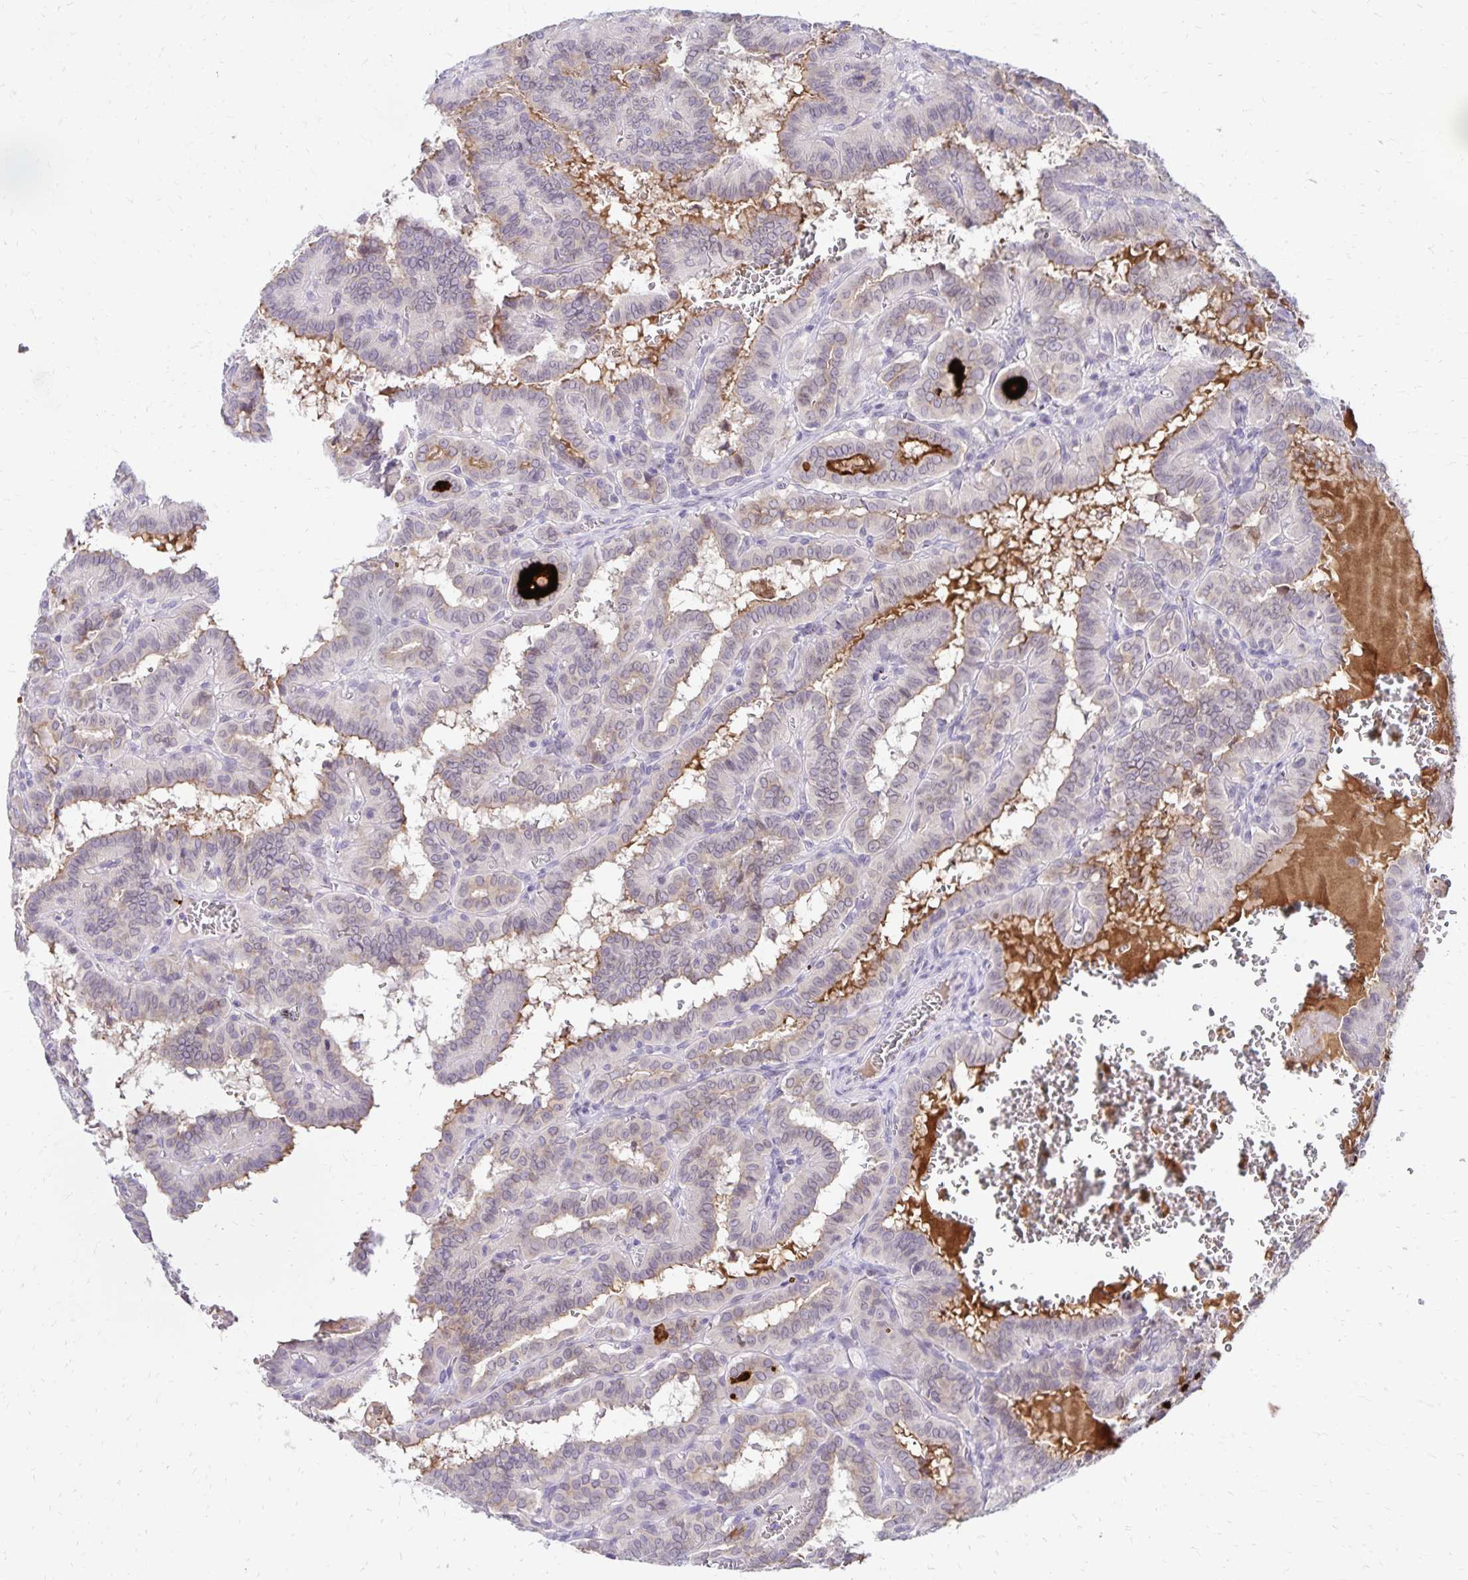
{"staining": {"intensity": "negative", "quantity": "none", "location": "none"}, "tissue": "thyroid cancer", "cell_type": "Tumor cells", "image_type": "cancer", "snomed": [{"axis": "morphology", "description": "Papillary adenocarcinoma, NOS"}, {"axis": "topography", "description": "Thyroid gland"}], "caption": "Tumor cells are negative for brown protein staining in thyroid cancer.", "gene": "FAM166C", "patient": {"sex": "female", "age": 21}}